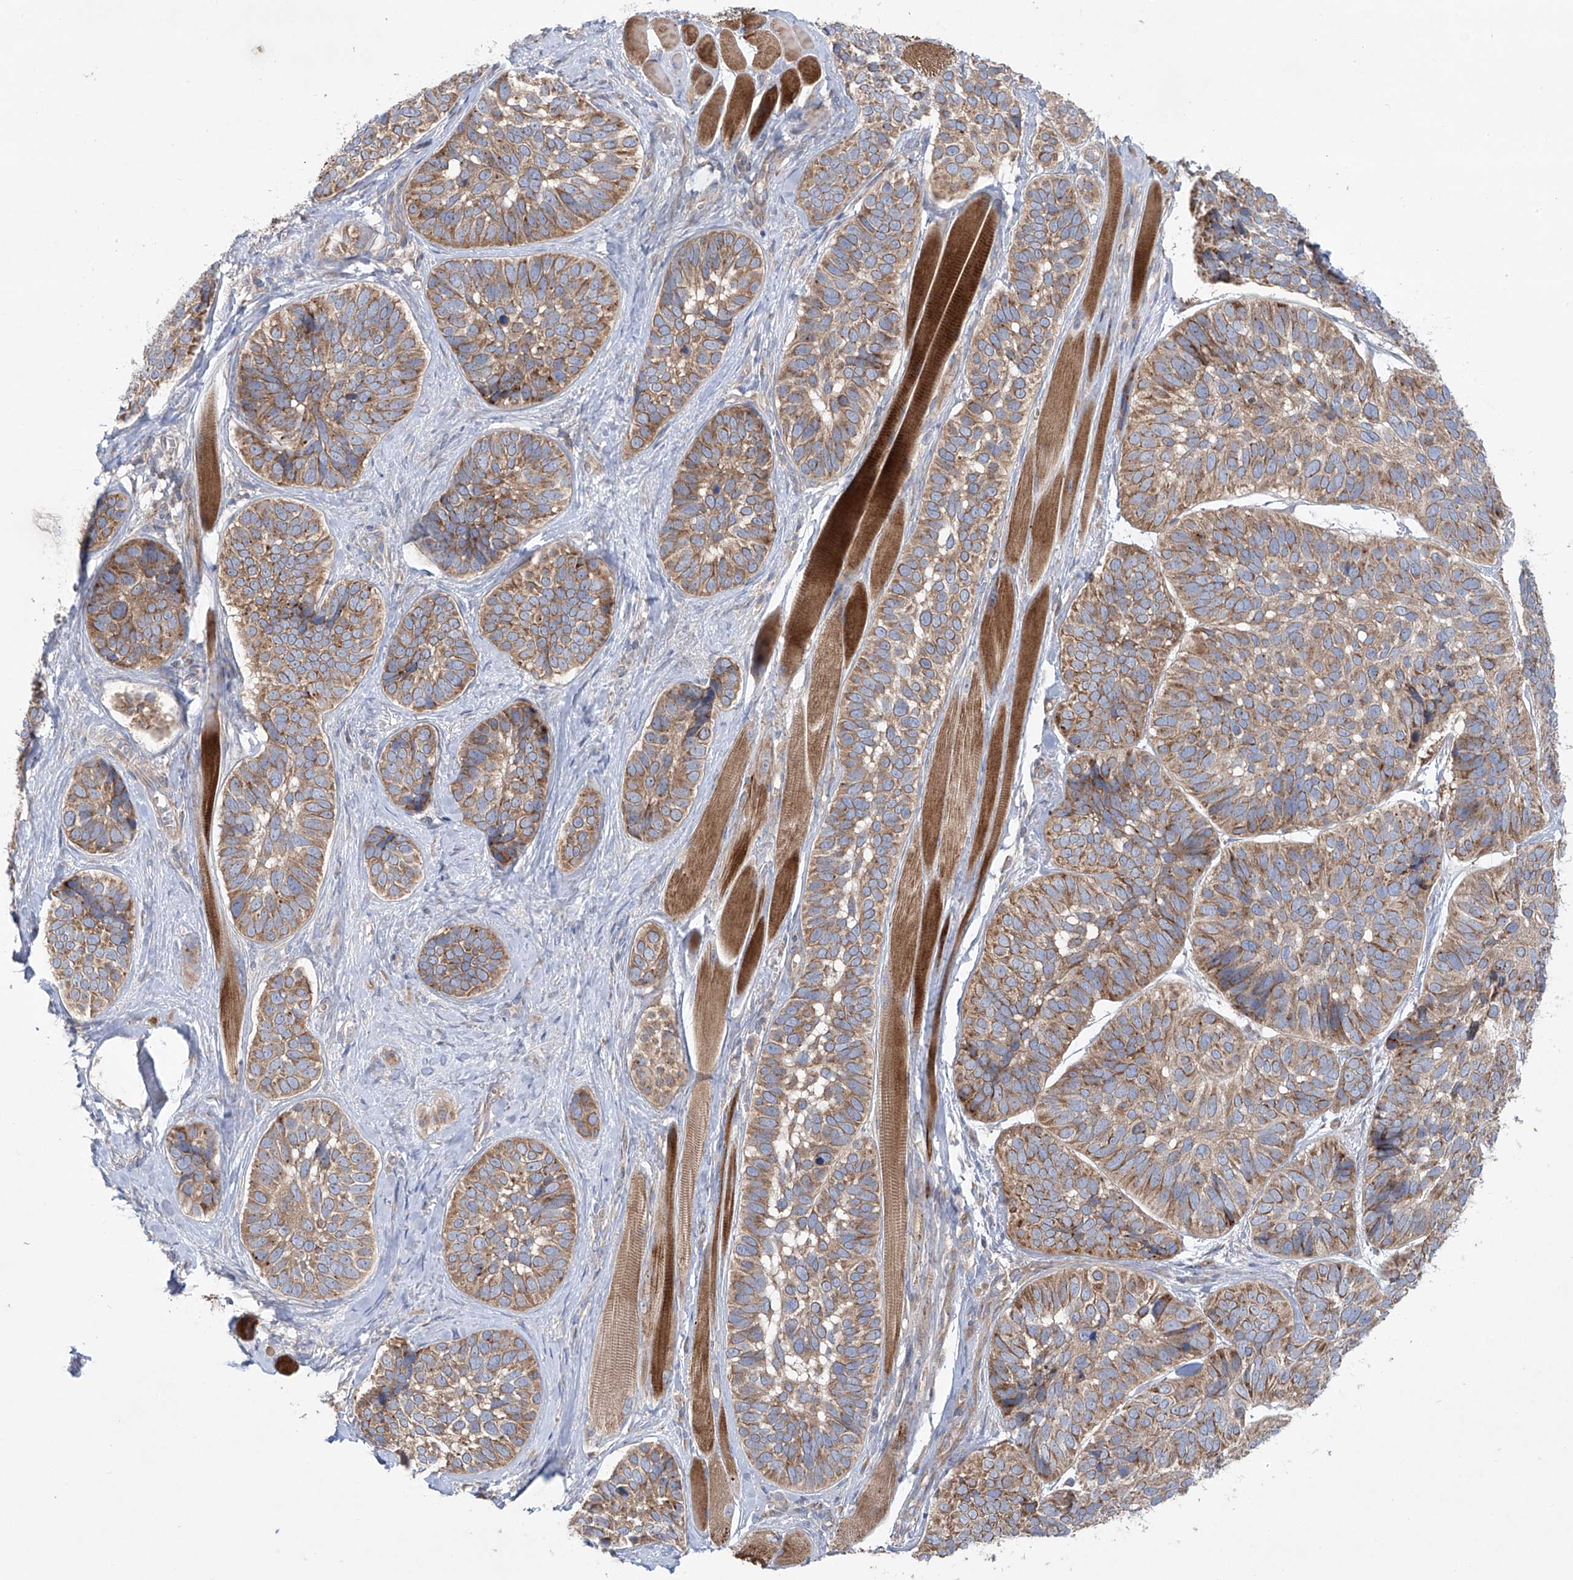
{"staining": {"intensity": "moderate", "quantity": ">75%", "location": "cytoplasmic/membranous"}, "tissue": "skin cancer", "cell_type": "Tumor cells", "image_type": "cancer", "snomed": [{"axis": "morphology", "description": "Basal cell carcinoma"}, {"axis": "topography", "description": "Skin"}], "caption": "High-magnification brightfield microscopy of basal cell carcinoma (skin) stained with DAB (brown) and counterstained with hematoxylin (blue). tumor cells exhibit moderate cytoplasmic/membranous positivity is seen in about>75% of cells.", "gene": "KLC4", "patient": {"sex": "male", "age": 62}}